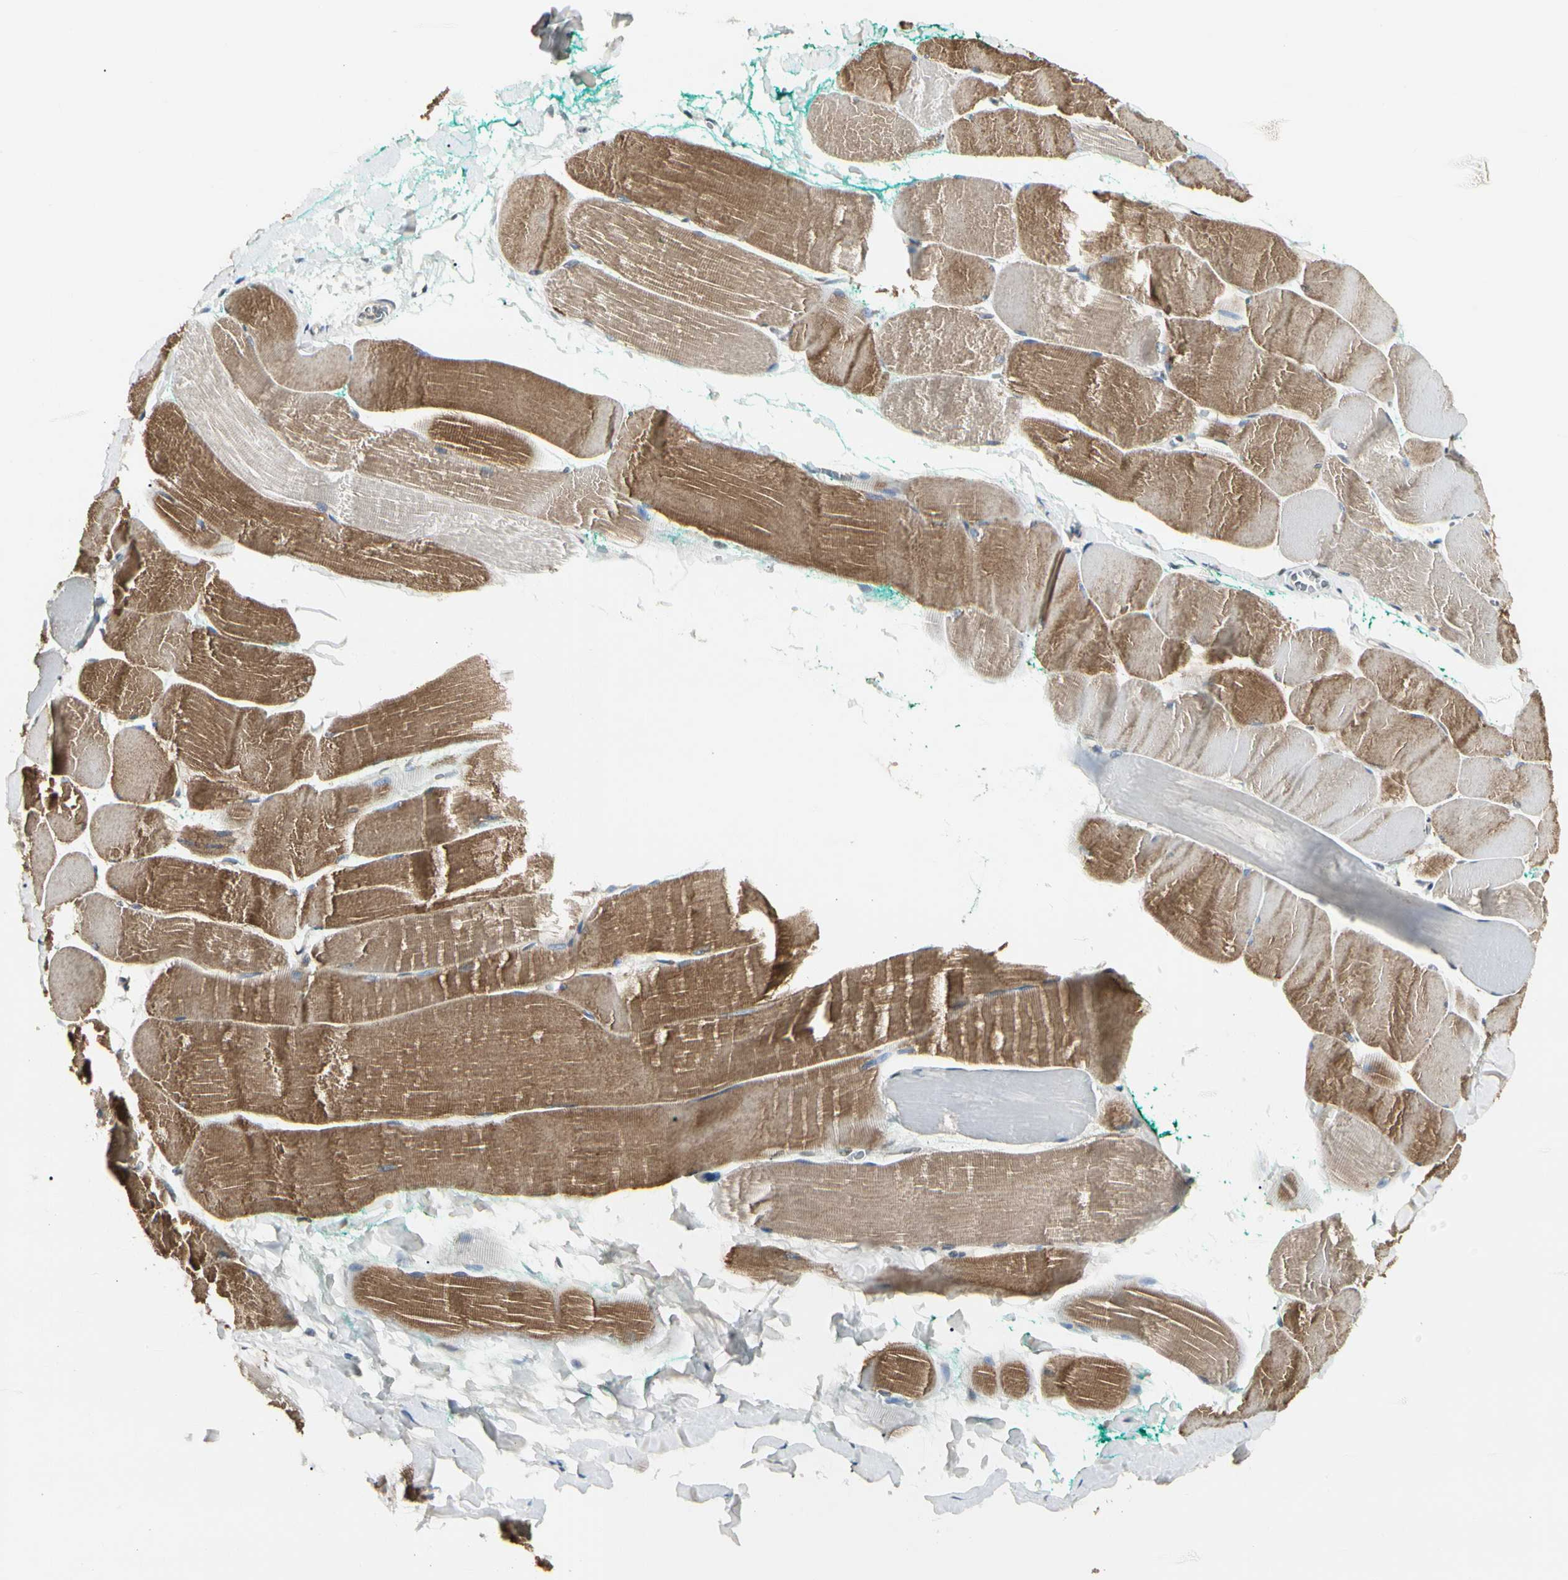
{"staining": {"intensity": "moderate", "quantity": "25%-75%", "location": "cytoplasmic/membranous"}, "tissue": "skeletal muscle", "cell_type": "Myocytes", "image_type": "normal", "snomed": [{"axis": "morphology", "description": "Normal tissue, NOS"}, {"axis": "morphology", "description": "Squamous cell carcinoma, NOS"}, {"axis": "topography", "description": "Skeletal muscle"}], "caption": "DAB (3,3'-diaminobenzidine) immunohistochemical staining of unremarkable human skeletal muscle demonstrates moderate cytoplasmic/membranous protein positivity in approximately 25%-75% of myocytes.", "gene": "GREM1", "patient": {"sex": "male", "age": 51}}